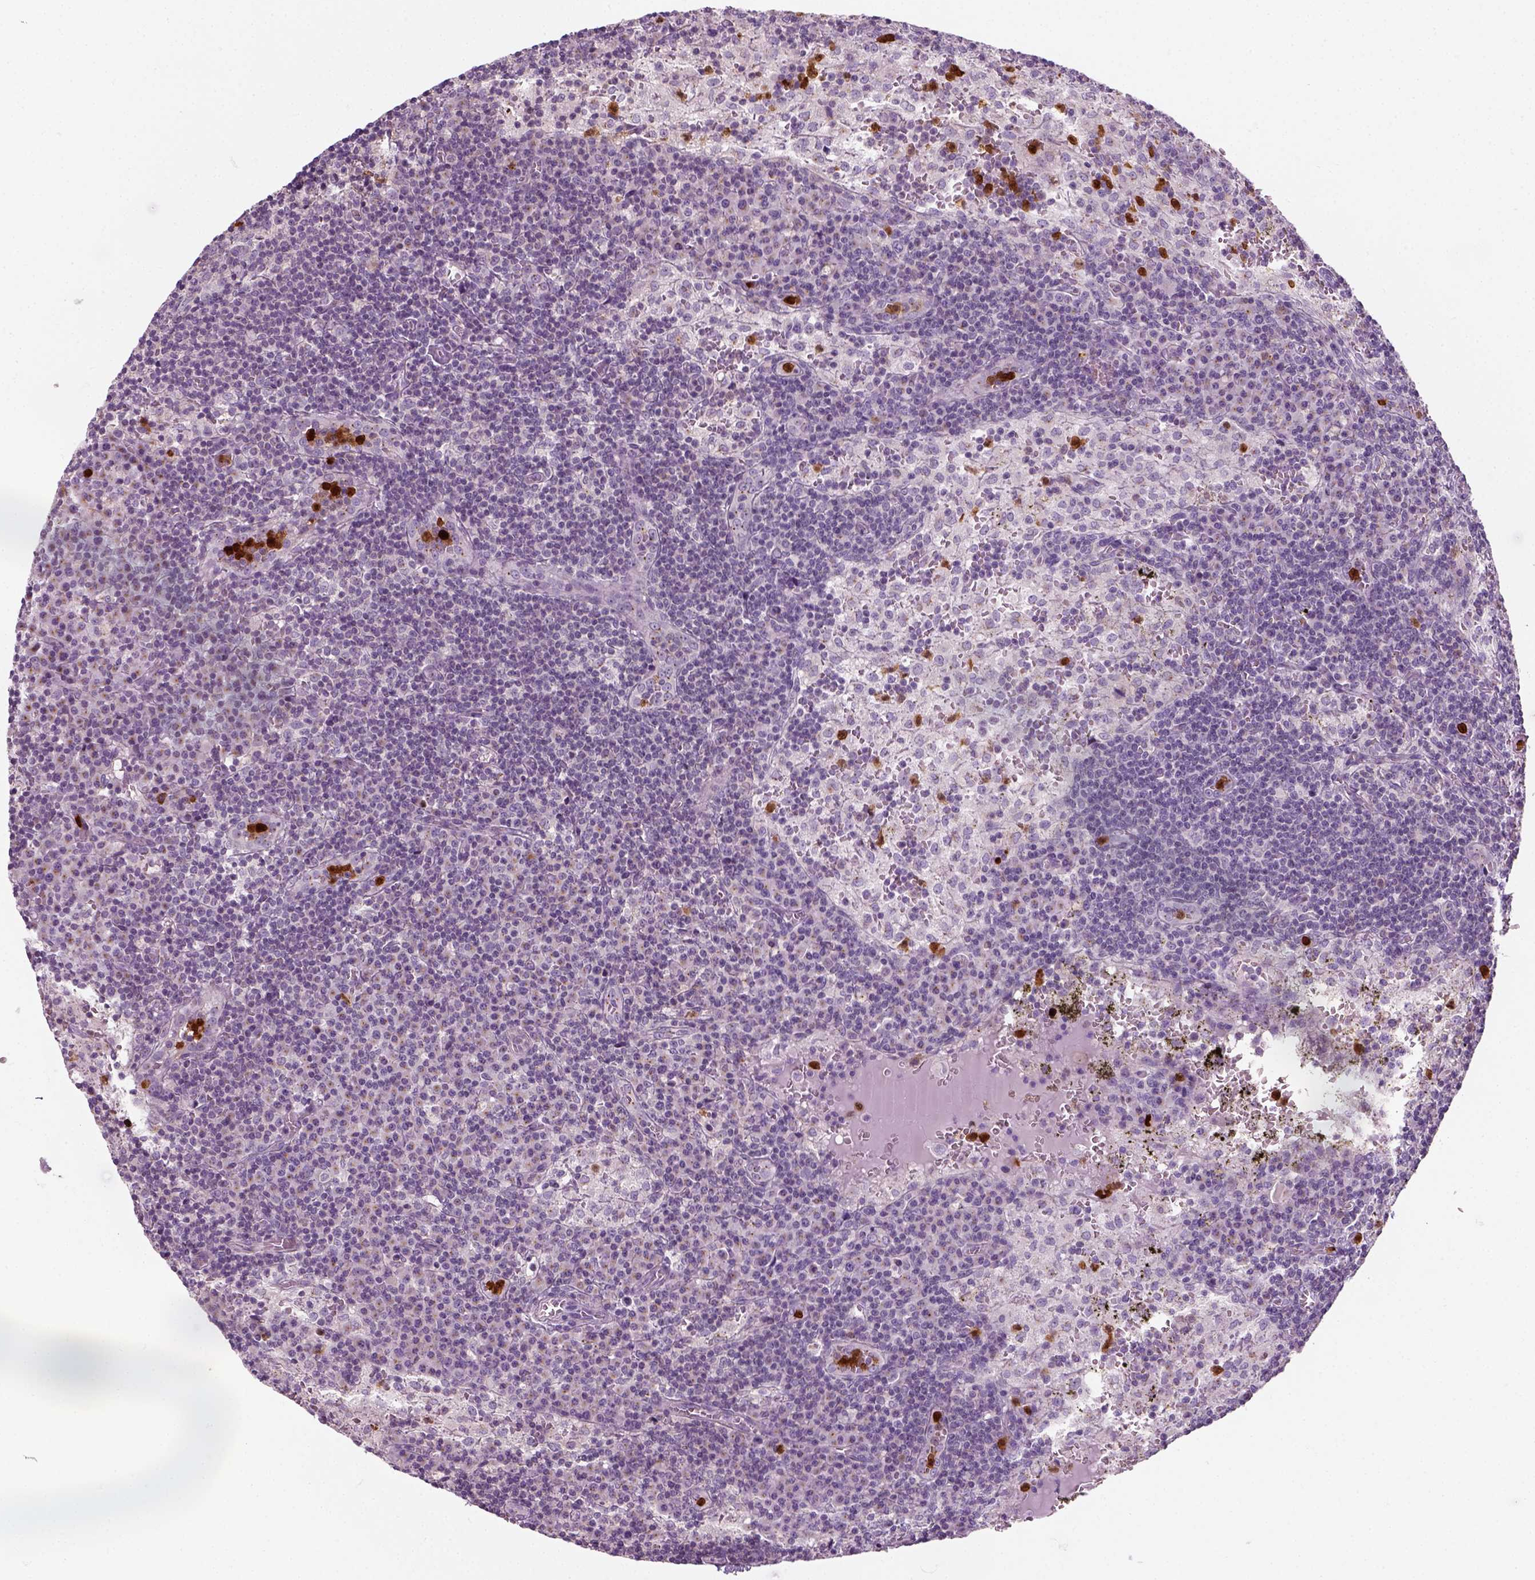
{"staining": {"intensity": "negative", "quantity": "none", "location": "none"}, "tissue": "lymph node", "cell_type": "Germinal center cells", "image_type": "normal", "snomed": [{"axis": "morphology", "description": "Normal tissue, NOS"}, {"axis": "topography", "description": "Lymph node"}], "caption": "The IHC micrograph has no significant positivity in germinal center cells of lymph node. (Stains: DAB IHC with hematoxylin counter stain, Microscopy: brightfield microscopy at high magnification).", "gene": "IL4", "patient": {"sex": "male", "age": 62}}